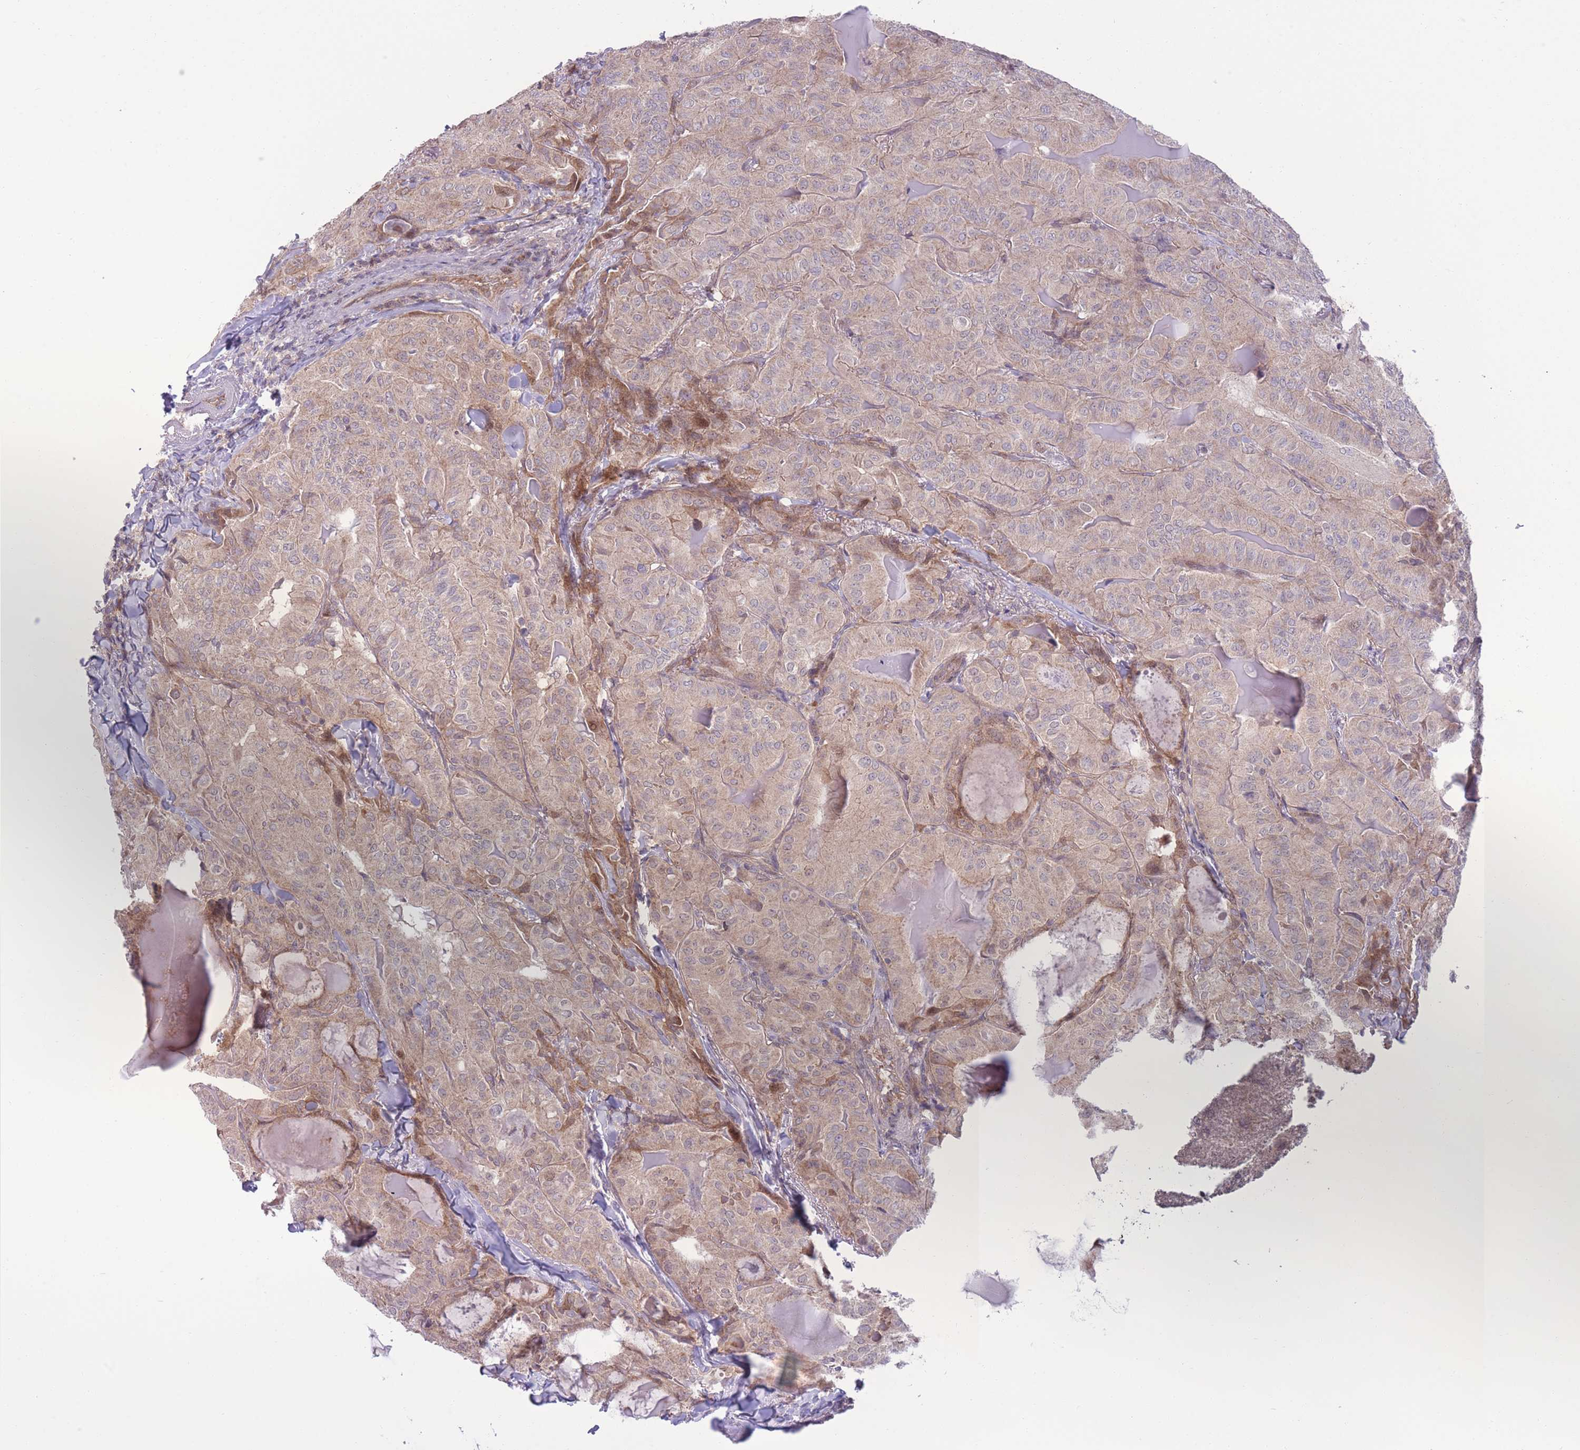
{"staining": {"intensity": "weak", "quantity": "25%-75%", "location": "cytoplasmic/membranous"}, "tissue": "thyroid cancer", "cell_type": "Tumor cells", "image_type": "cancer", "snomed": [{"axis": "morphology", "description": "Papillary adenocarcinoma, NOS"}, {"axis": "topography", "description": "Thyroid gland"}], "caption": "Human thyroid cancer stained with a protein marker exhibits weak staining in tumor cells.", "gene": "RIC8A", "patient": {"sex": "female", "age": 68}}